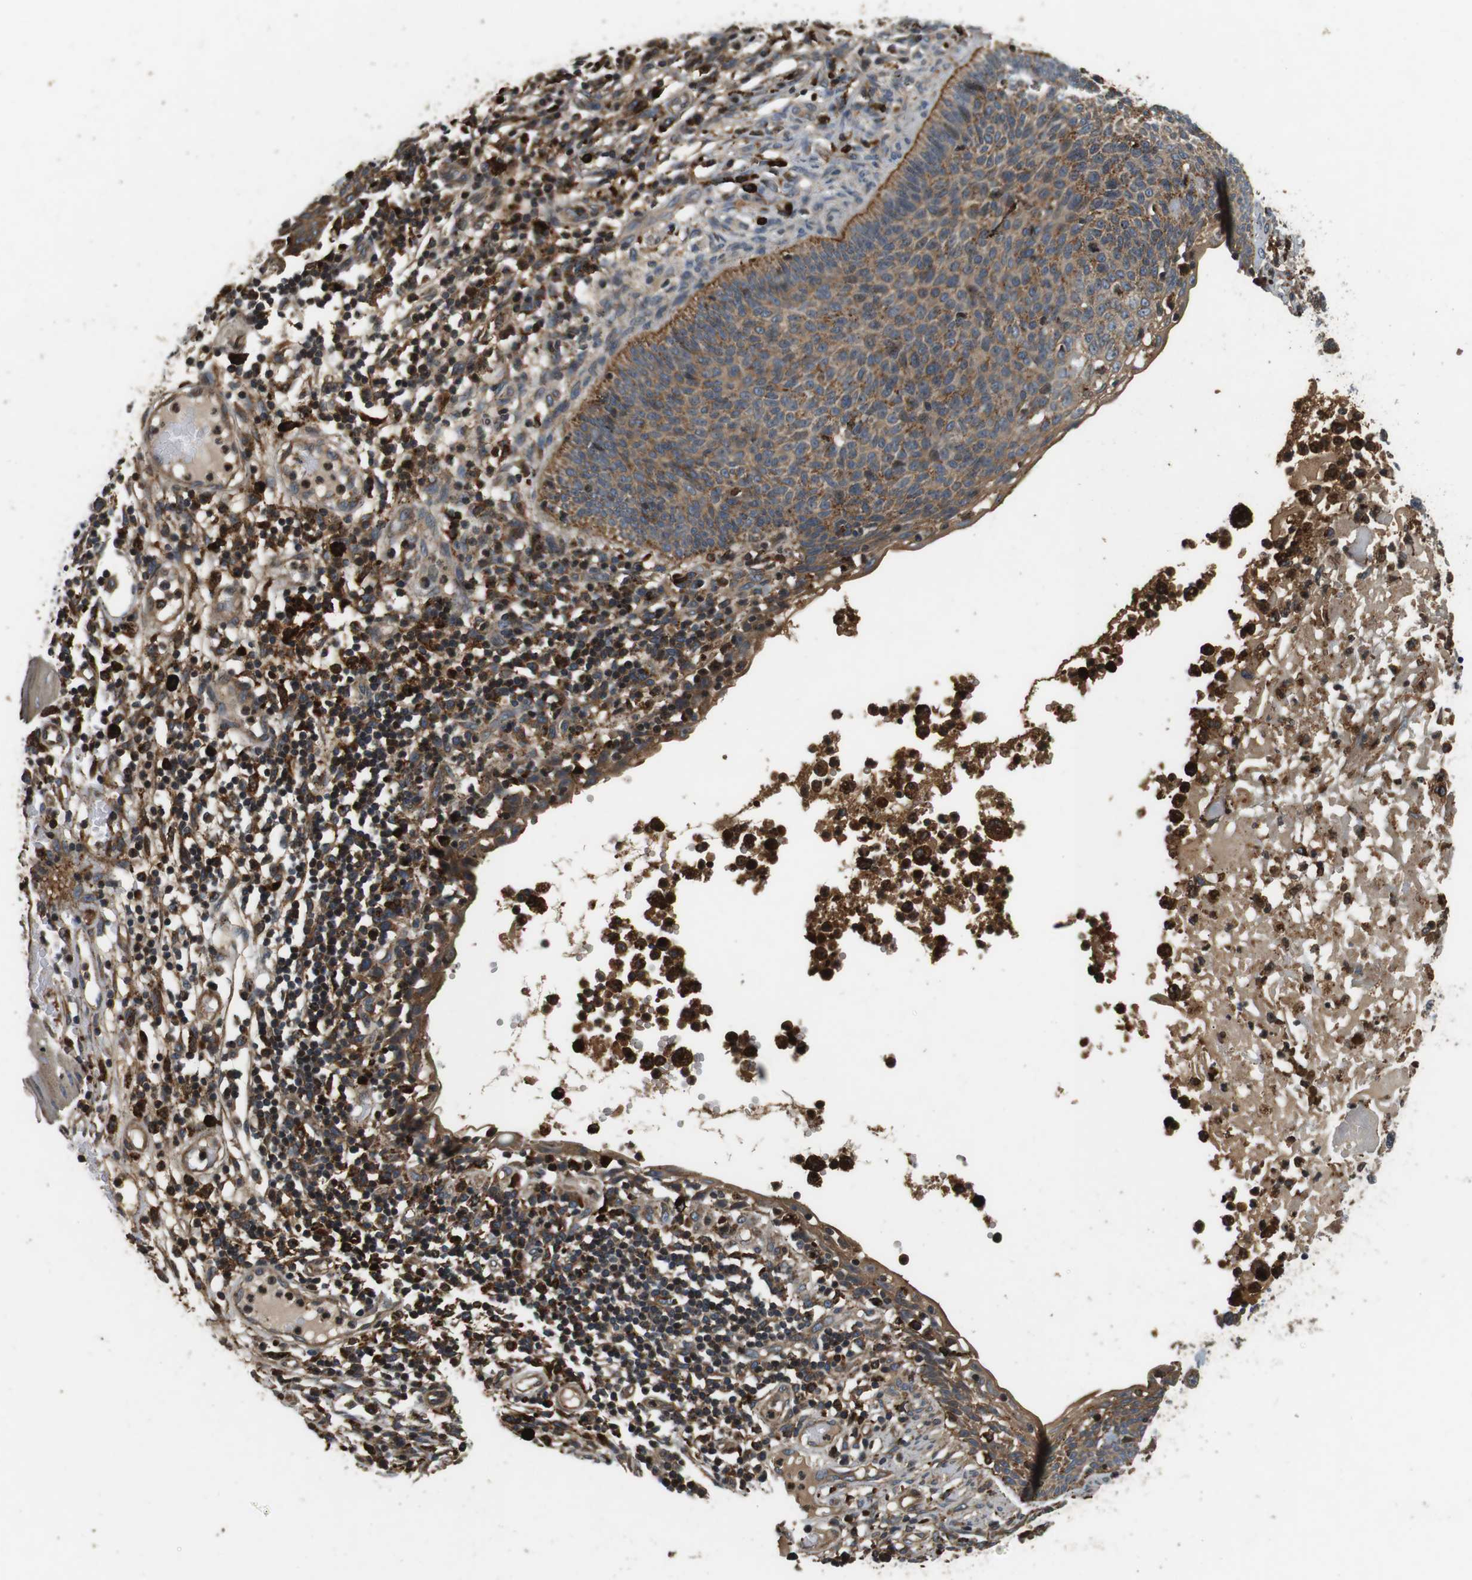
{"staining": {"intensity": "moderate", "quantity": ">75%", "location": "cytoplasmic/membranous"}, "tissue": "skin cancer", "cell_type": "Tumor cells", "image_type": "cancer", "snomed": [{"axis": "morphology", "description": "Normal tissue, NOS"}, {"axis": "morphology", "description": "Basal cell carcinoma"}, {"axis": "topography", "description": "Skin"}], "caption": "Immunohistochemical staining of human basal cell carcinoma (skin) exhibits medium levels of moderate cytoplasmic/membranous positivity in about >75% of tumor cells. Nuclei are stained in blue.", "gene": "TXNRD1", "patient": {"sex": "male", "age": 87}}